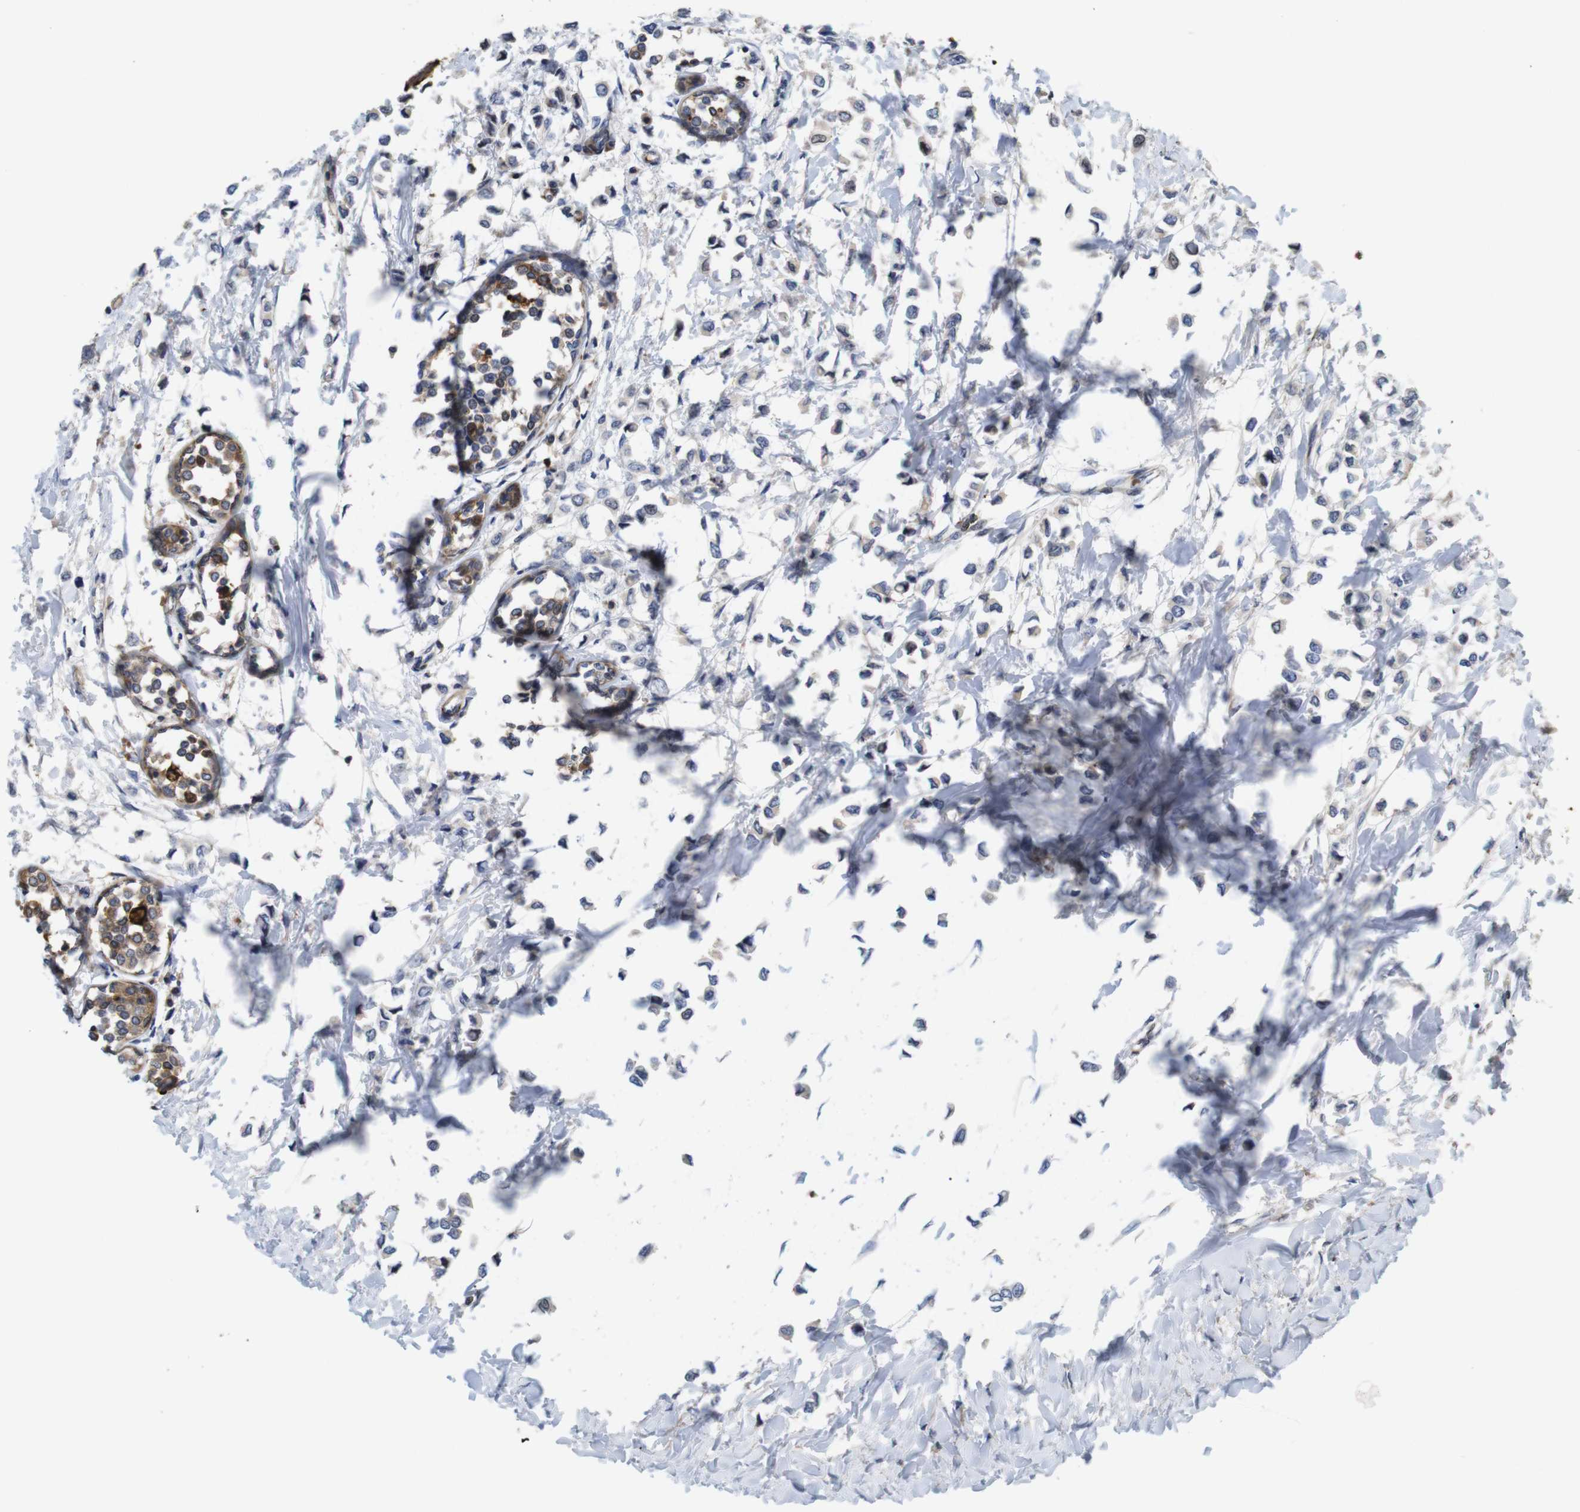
{"staining": {"intensity": "negative", "quantity": "none", "location": "none"}, "tissue": "breast cancer", "cell_type": "Tumor cells", "image_type": "cancer", "snomed": [{"axis": "morphology", "description": "Lobular carcinoma"}, {"axis": "topography", "description": "Breast"}], "caption": "Immunohistochemistry (IHC) of human lobular carcinoma (breast) reveals no staining in tumor cells.", "gene": "SPRY3", "patient": {"sex": "female", "age": 51}}